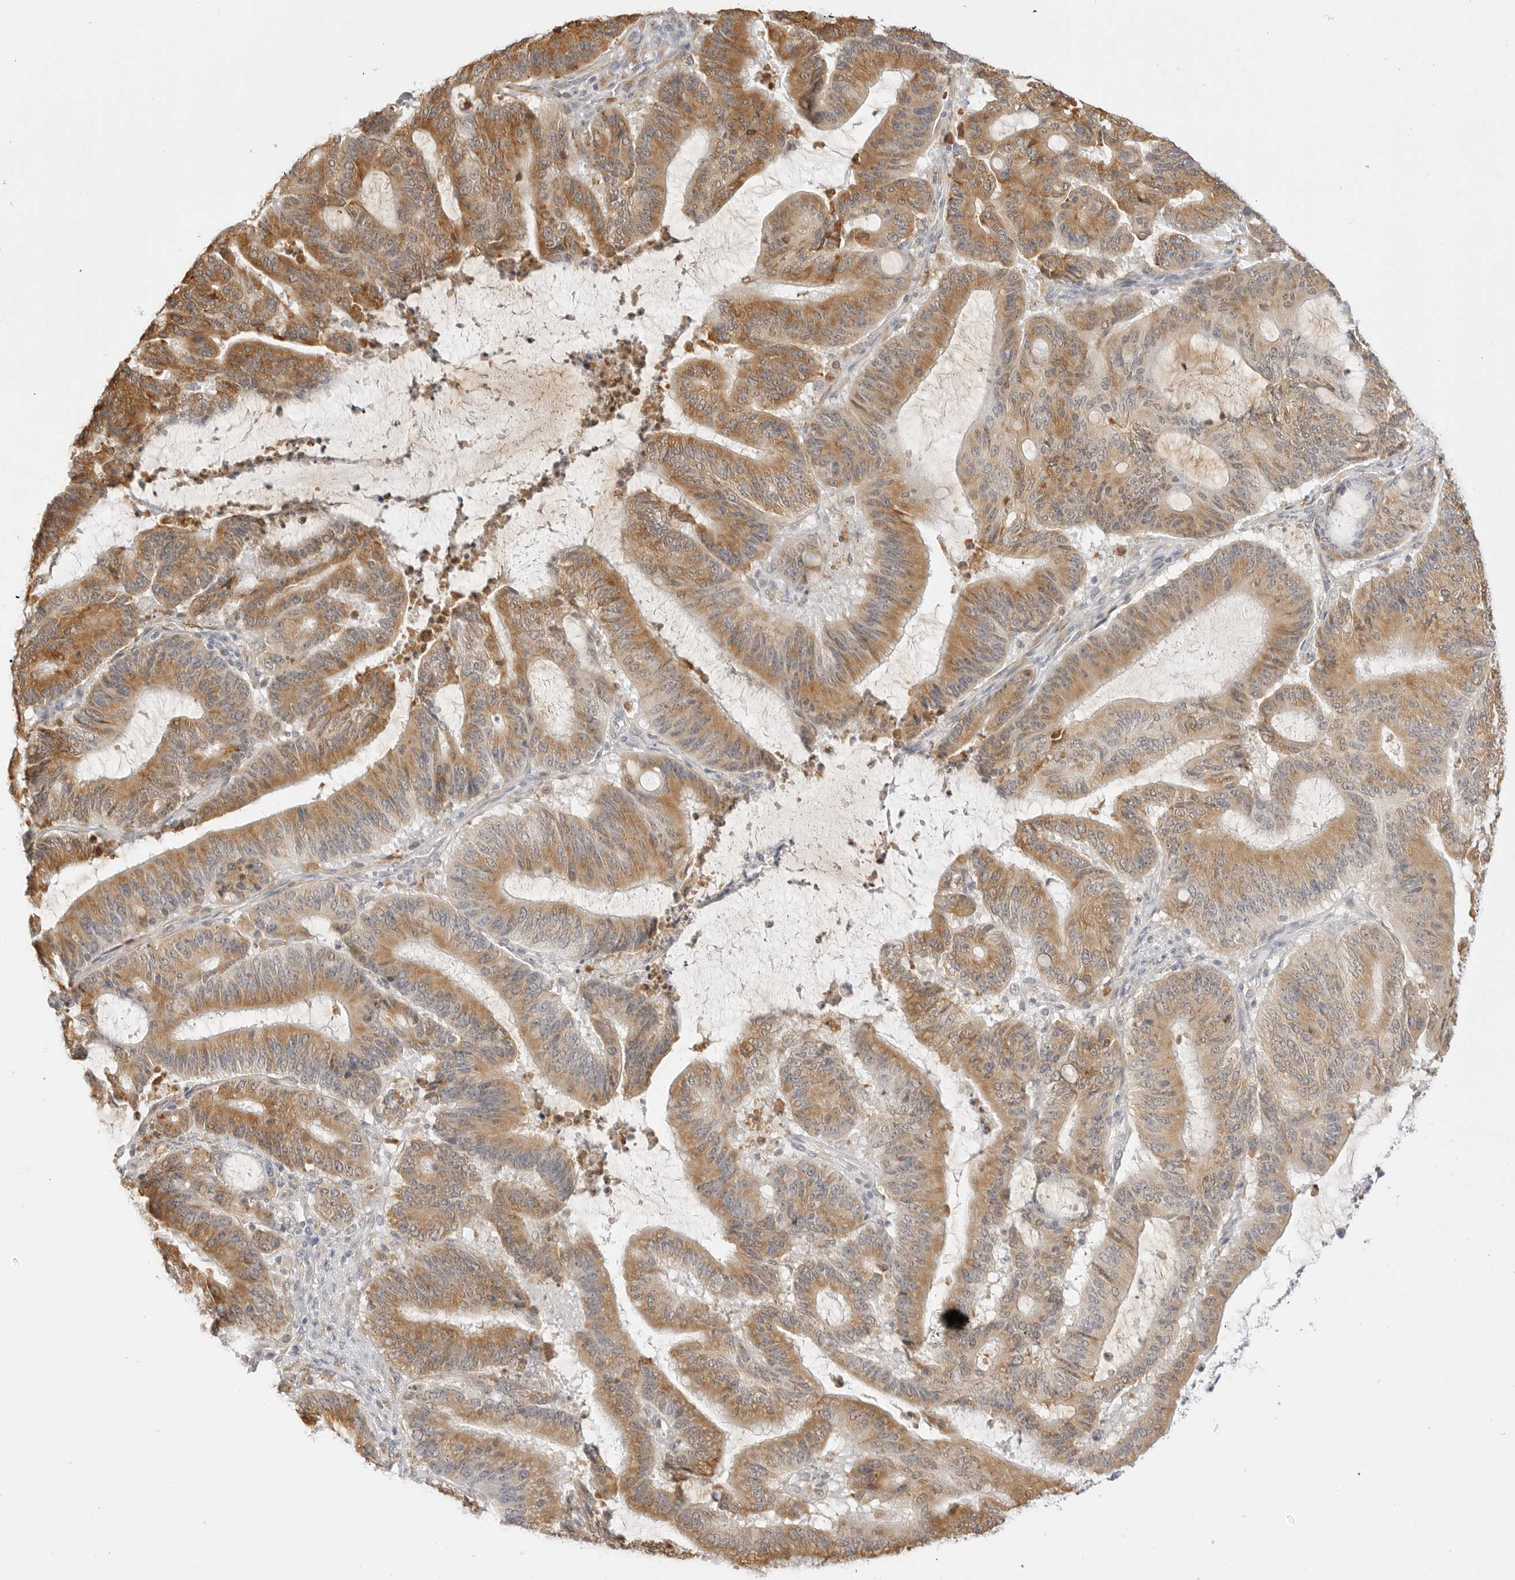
{"staining": {"intensity": "moderate", "quantity": ">75%", "location": "cytoplasmic/membranous"}, "tissue": "liver cancer", "cell_type": "Tumor cells", "image_type": "cancer", "snomed": [{"axis": "morphology", "description": "Normal tissue, NOS"}, {"axis": "morphology", "description": "Cholangiocarcinoma"}, {"axis": "topography", "description": "Liver"}, {"axis": "topography", "description": "Peripheral nerve tissue"}], "caption": "Protein staining of cholangiocarcinoma (liver) tissue shows moderate cytoplasmic/membranous expression in approximately >75% of tumor cells.", "gene": "THEM4", "patient": {"sex": "female", "age": 73}}